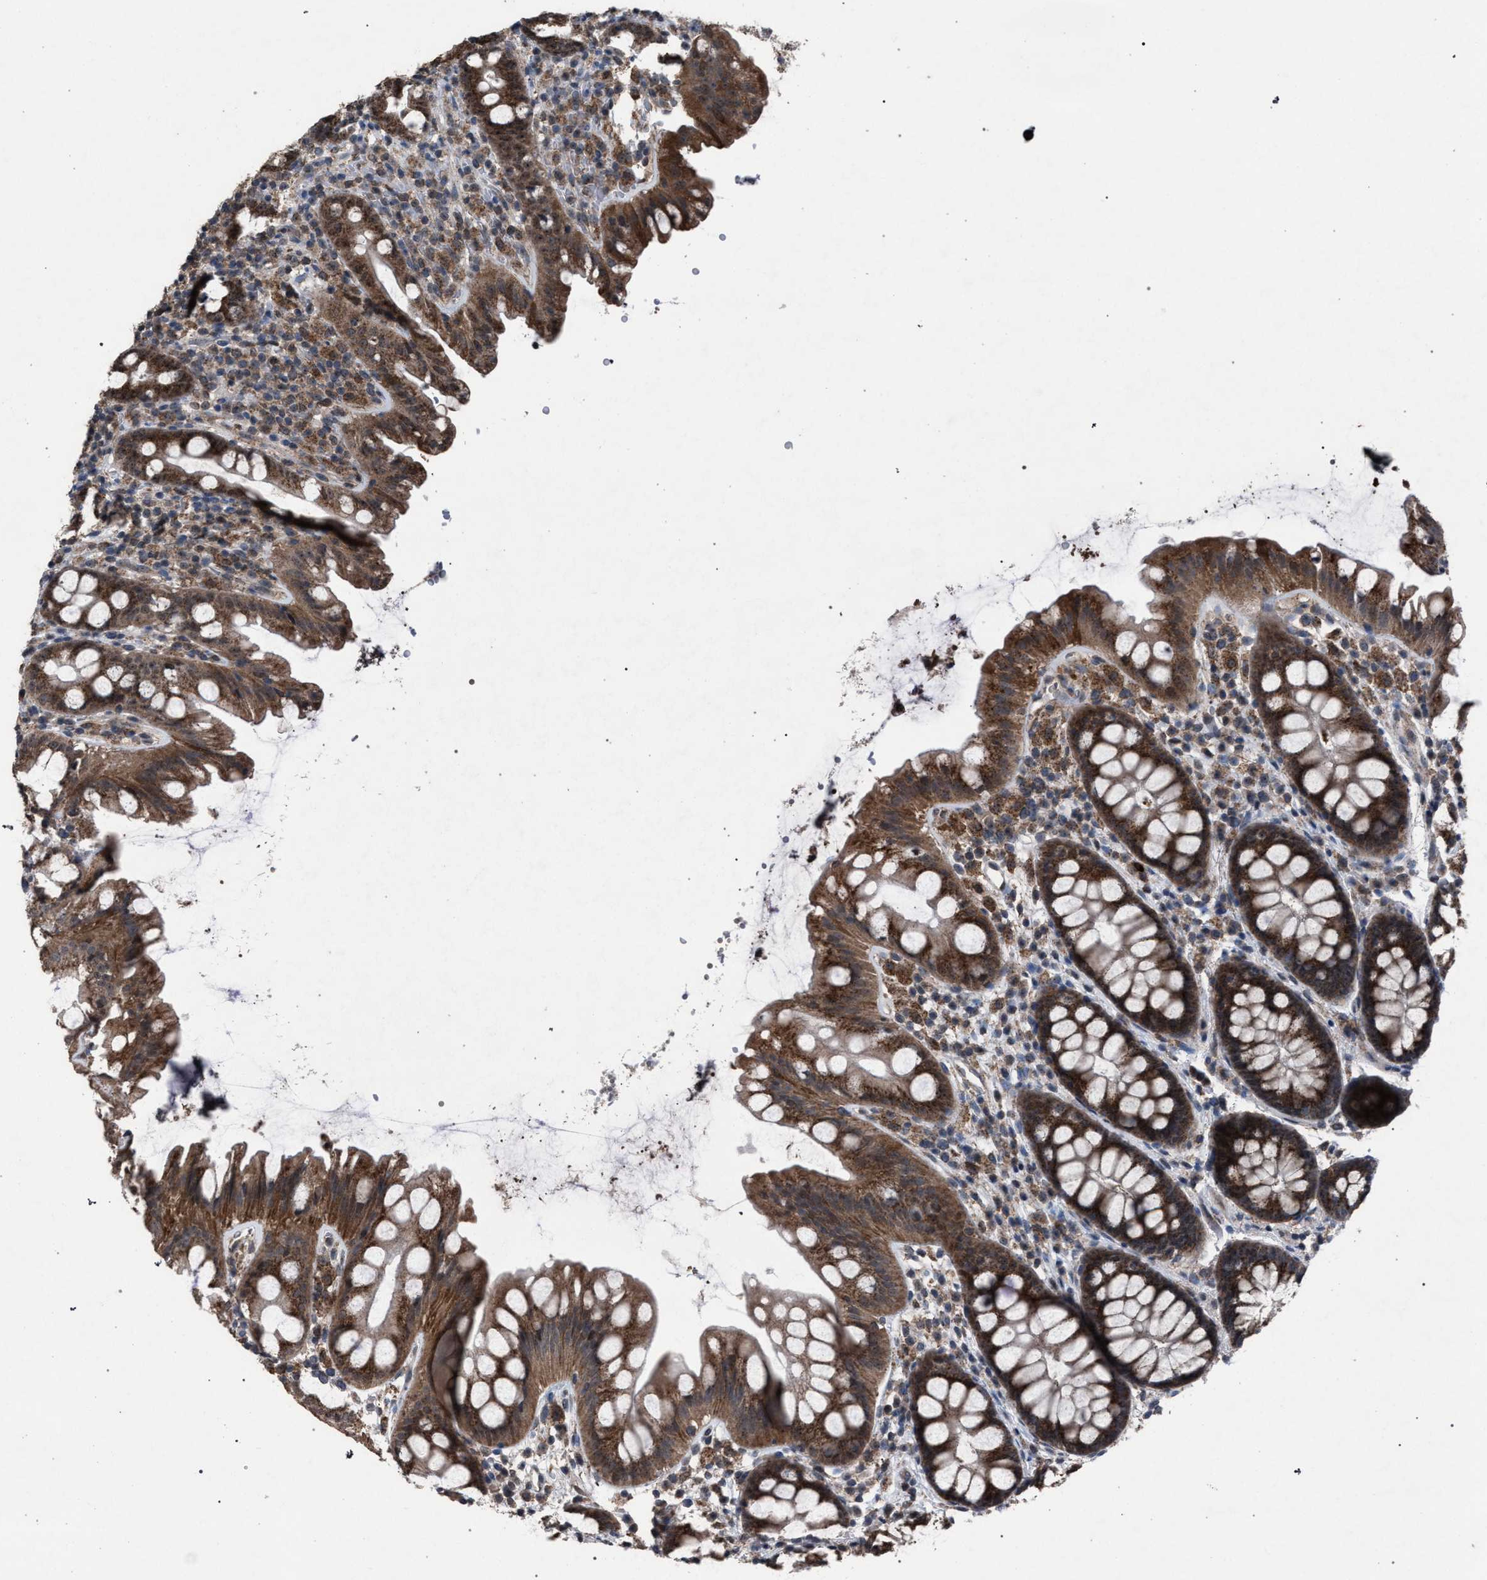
{"staining": {"intensity": "moderate", "quantity": ">75%", "location": "cytoplasmic/membranous"}, "tissue": "rectum", "cell_type": "Glandular cells", "image_type": "normal", "snomed": [{"axis": "morphology", "description": "Normal tissue, NOS"}, {"axis": "topography", "description": "Rectum"}], "caption": "Protein expression analysis of benign human rectum reveals moderate cytoplasmic/membranous positivity in approximately >75% of glandular cells. The staining was performed using DAB (3,3'-diaminobenzidine), with brown indicating positive protein expression. Nuclei are stained blue with hematoxylin.", "gene": "HSD17B4", "patient": {"sex": "female", "age": 65}}